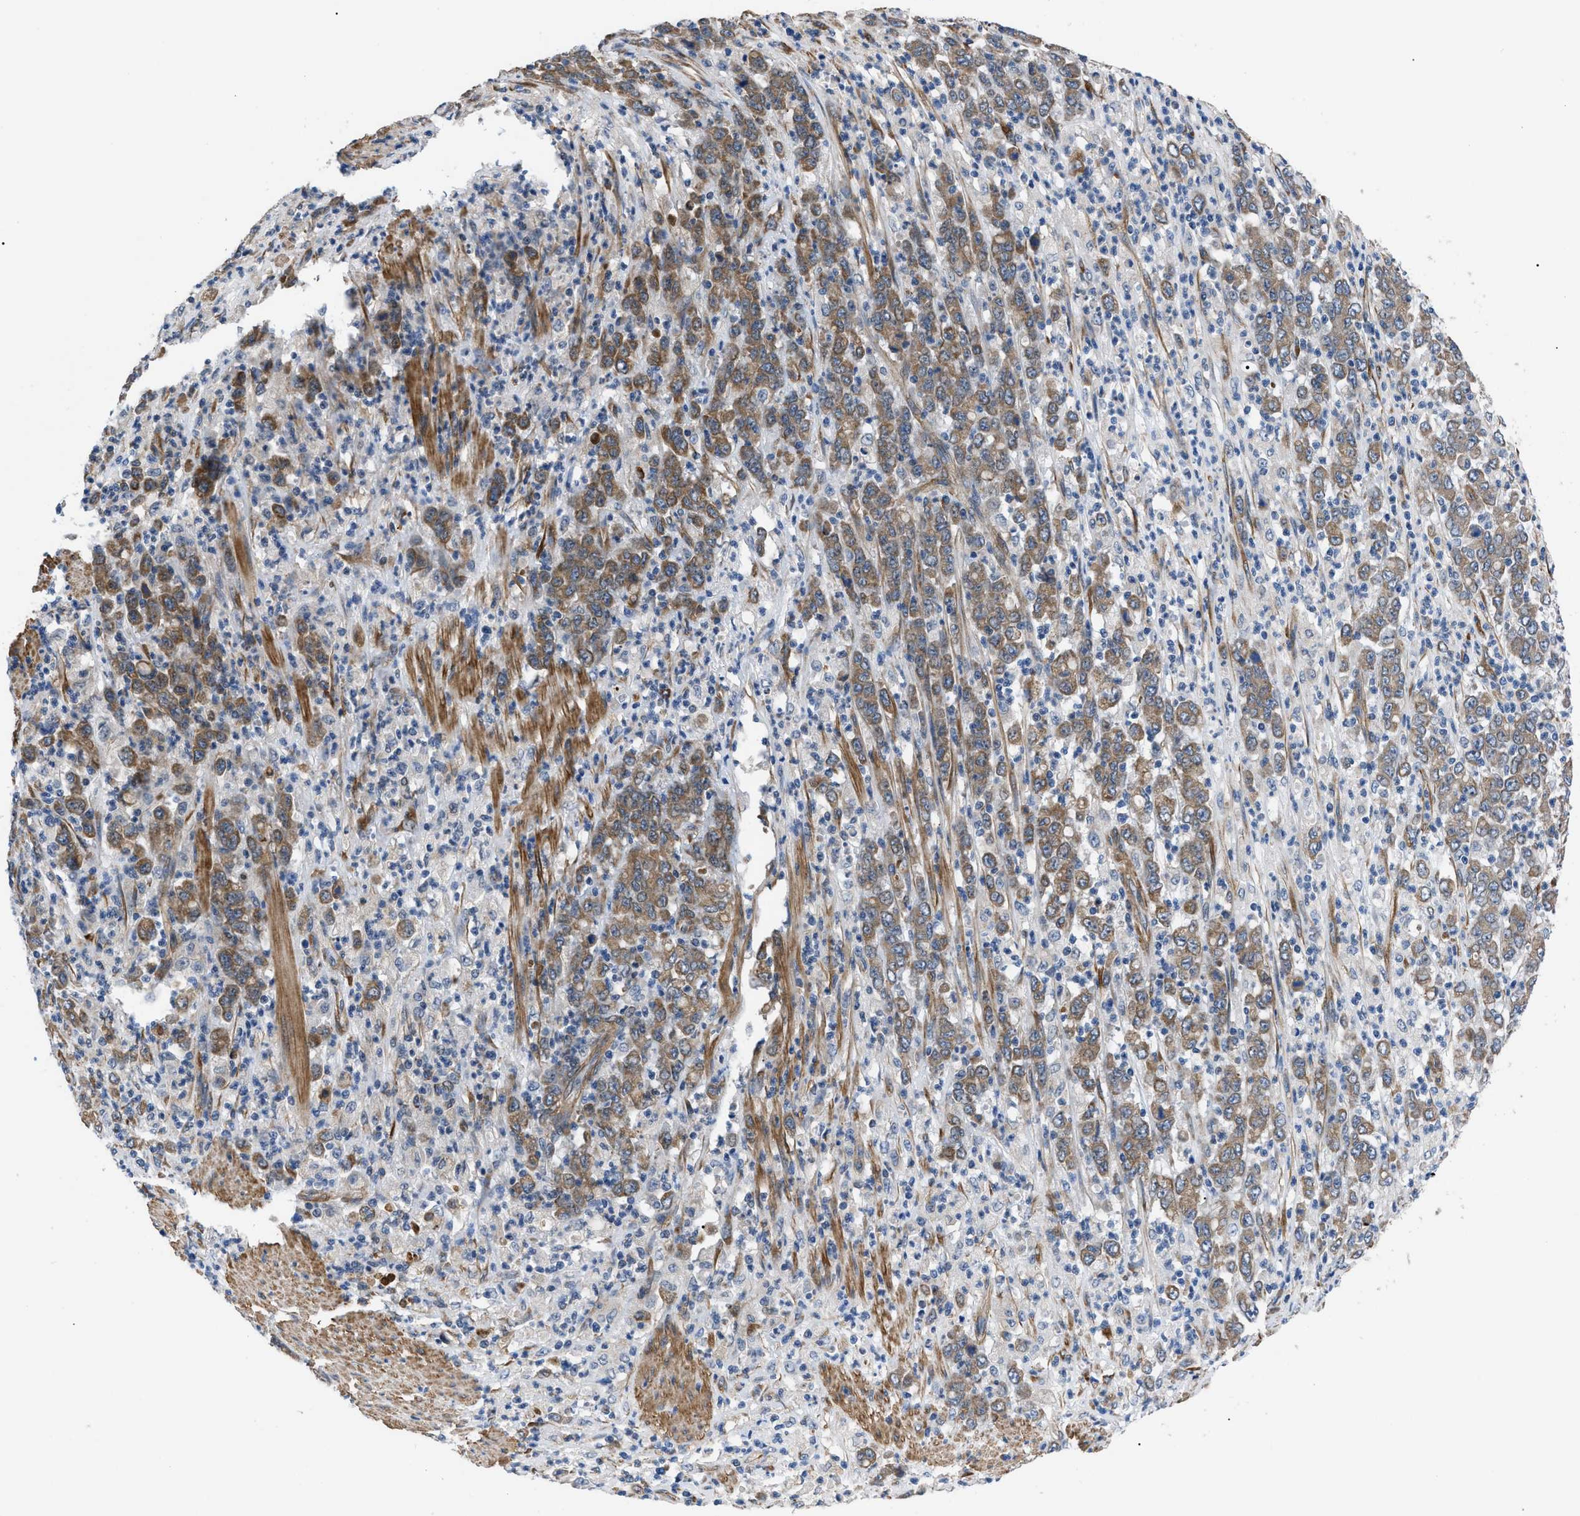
{"staining": {"intensity": "moderate", "quantity": ">75%", "location": "cytoplasmic/membranous"}, "tissue": "stomach cancer", "cell_type": "Tumor cells", "image_type": "cancer", "snomed": [{"axis": "morphology", "description": "Adenocarcinoma, NOS"}, {"axis": "topography", "description": "Stomach, lower"}], "caption": "Immunohistochemistry (IHC) histopathology image of stomach adenocarcinoma stained for a protein (brown), which reveals medium levels of moderate cytoplasmic/membranous expression in approximately >75% of tumor cells.", "gene": "MYO10", "patient": {"sex": "female", "age": 71}}